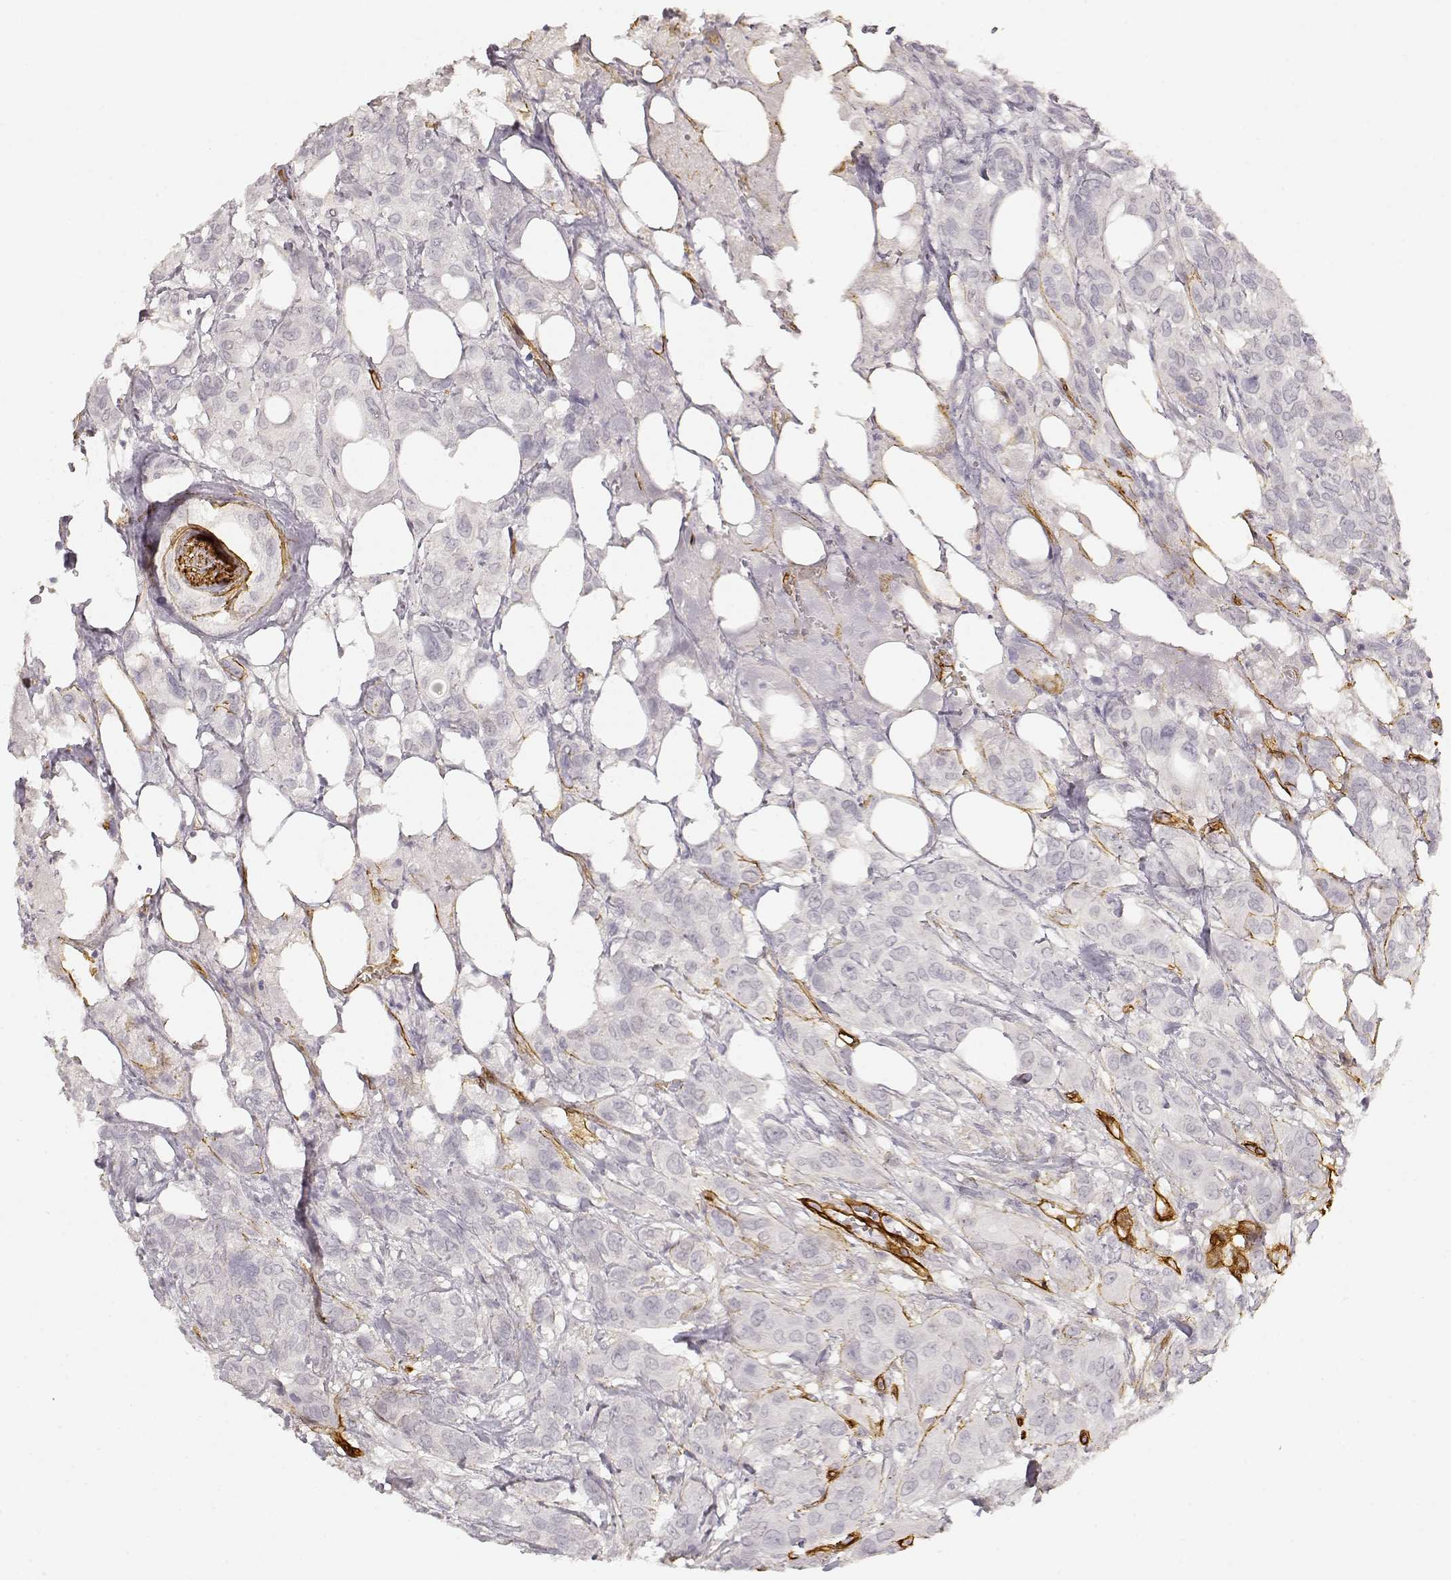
{"staining": {"intensity": "negative", "quantity": "none", "location": "none"}, "tissue": "urothelial cancer", "cell_type": "Tumor cells", "image_type": "cancer", "snomed": [{"axis": "morphology", "description": "Urothelial carcinoma, NOS"}, {"axis": "morphology", "description": "Urothelial carcinoma, High grade"}, {"axis": "topography", "description": "Urinary bladder"}], "caption": "Tumor cells show no significant expression in transitional cell carcinoma.", "gene": "LAMA4", "patient": {"sex": "male", "age": 63}}